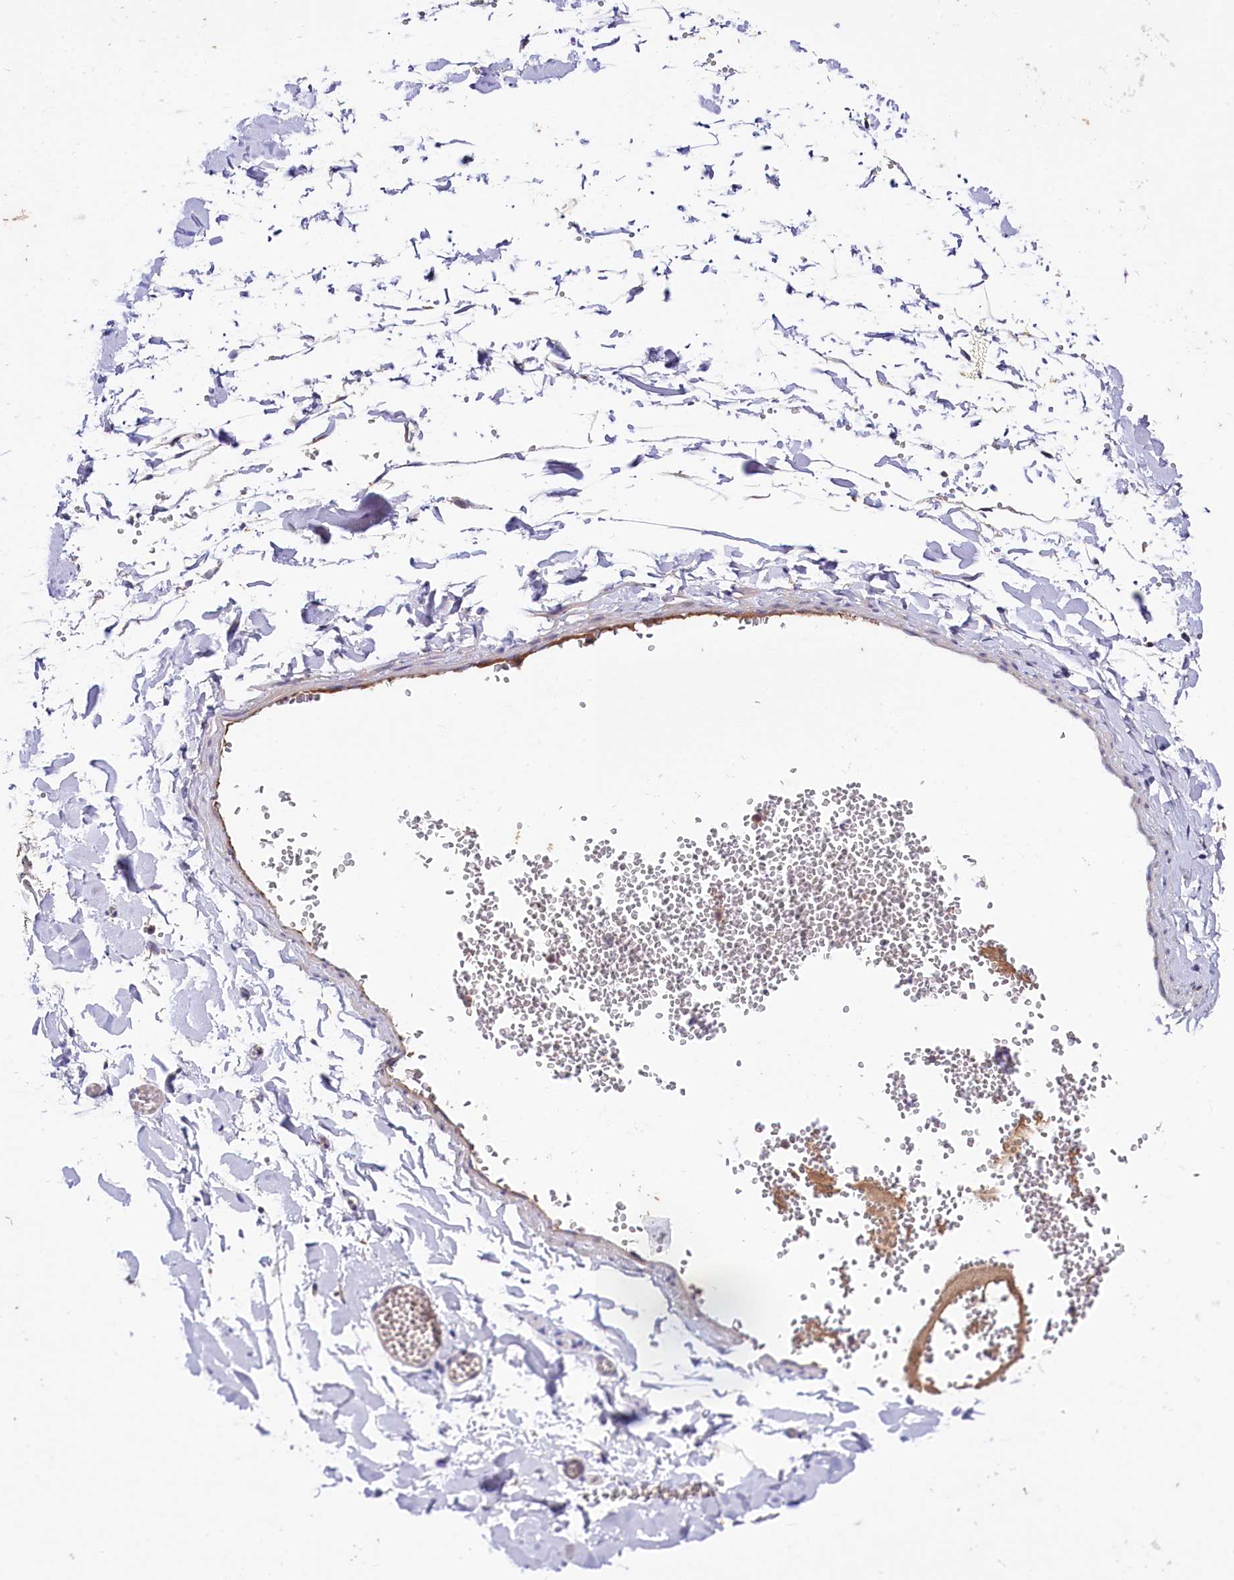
{"staining": {"intensity": "negative", "quantity": "none", "location": "none"}, "tissue": "adipose tissue", "cell_type": "Adipocytes", "image_type": "normal", "snomed": [{"axis": "morphology", "description": "Normal tissue, NOS"}, {"axis": "topography", "description": "Gallbladder"}, {"axis": "topography", "description": "Peripheral nerve tissue"}], "caption": "Adipocytes are negative for protein expression in benign human adipose tissue. (DAB IHC, high magnification).", "gene": "RPUSD3", "patient": {"sex": "male", "age": 38}}